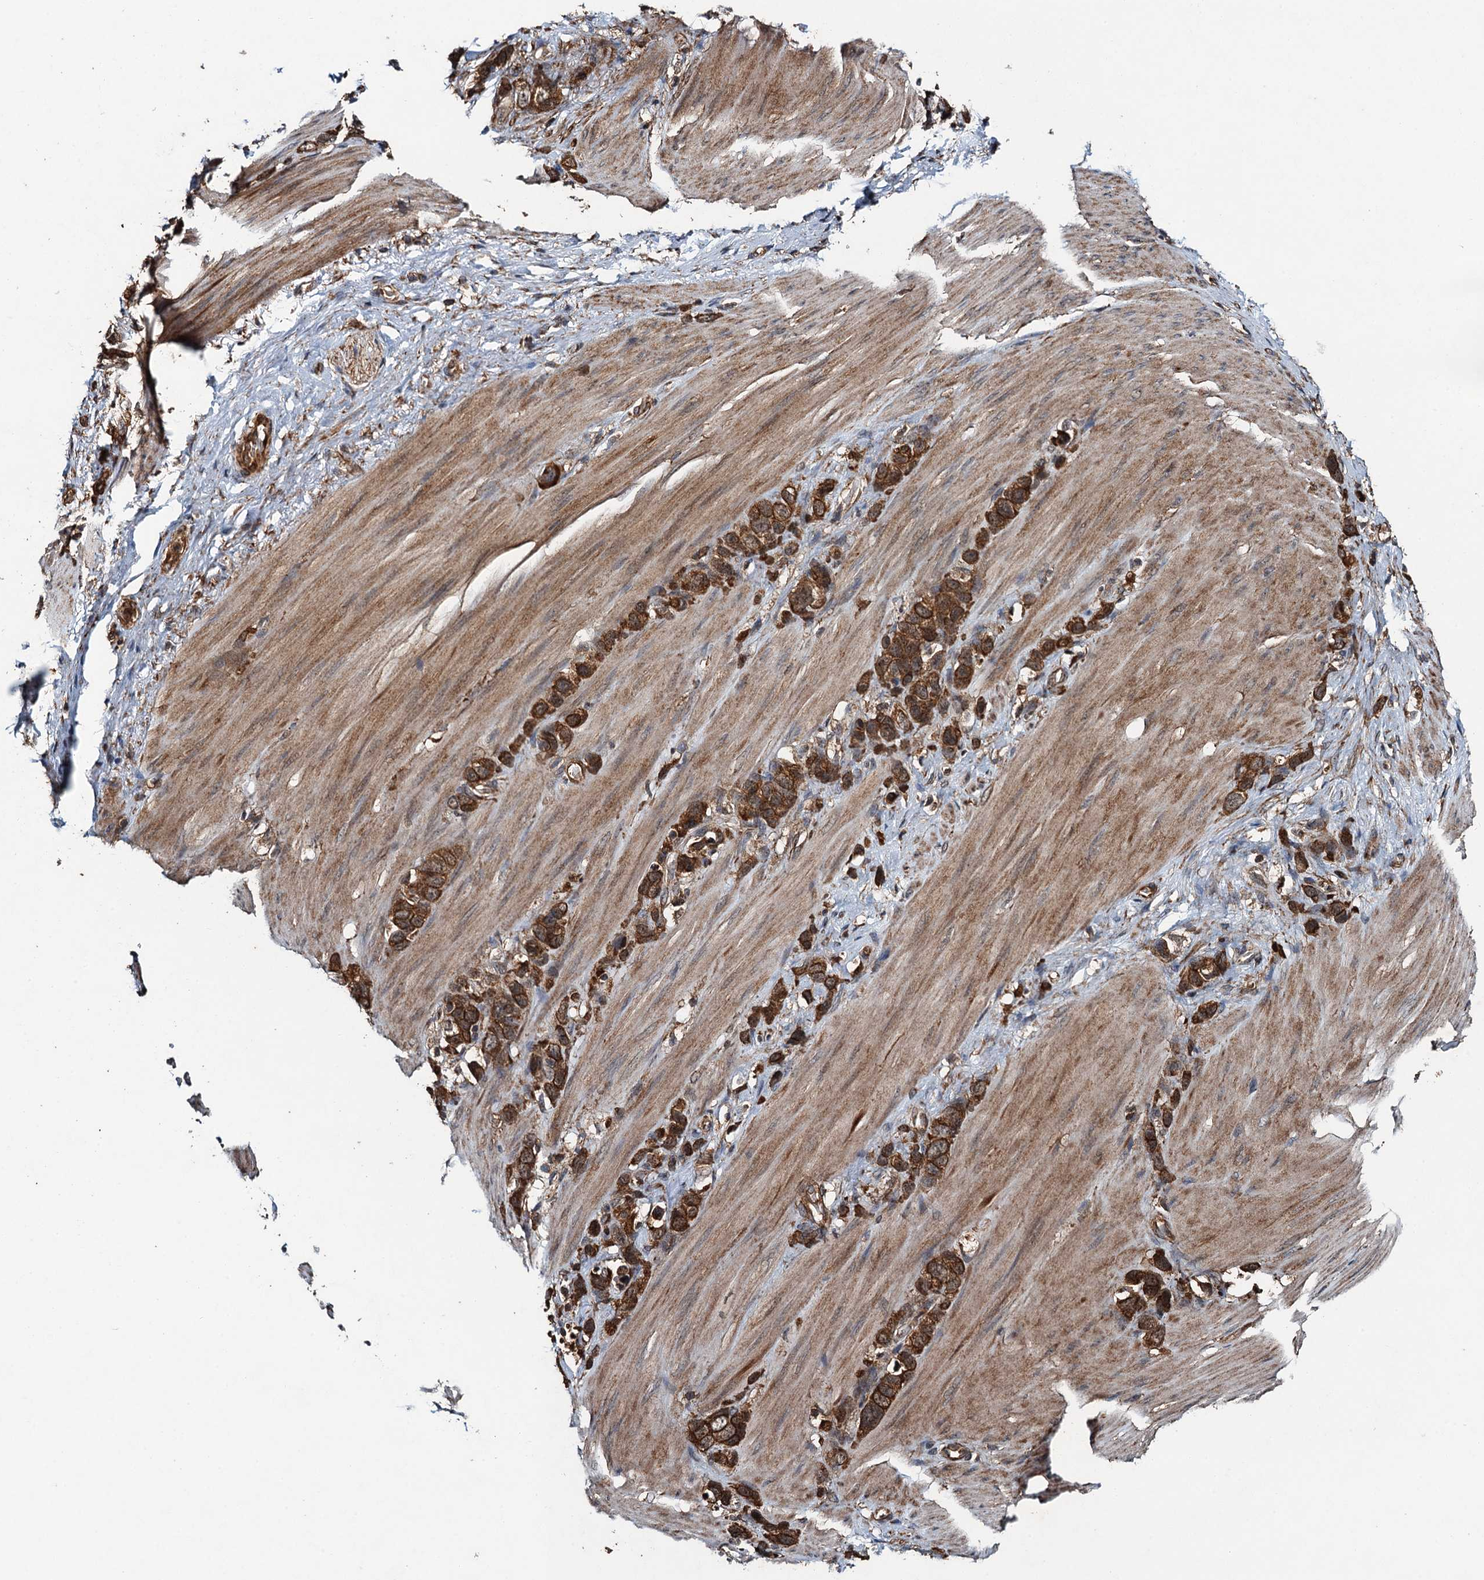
{"staining": {"intensity": "strong", "quantity": ">75%", "location": "cytoplasmic/membranous"}, "tissue": "stomach cancer", "cell_type": "Tumor cells", "image_type": "cancer", "snomed": [{"axis": "morphology", "description": "Adenocarcinoma, NOS"}, {"axis": "morphology", "description": "Adenocarcinoma, High grade"}, {"axis": "topography", "description": "Stomach, upper"}, {"axis": "topography", "description": "Stomach, lower"}], "caption": "Adenocarcinoma (stomach) stained with IHC exhibits strong cytoplasmic/membranous positivity in about >75% of tumor cells. Nuclei are stained in blue.", "gene": "WHAMM", "patient": {"sex": "female", "age": 65}}